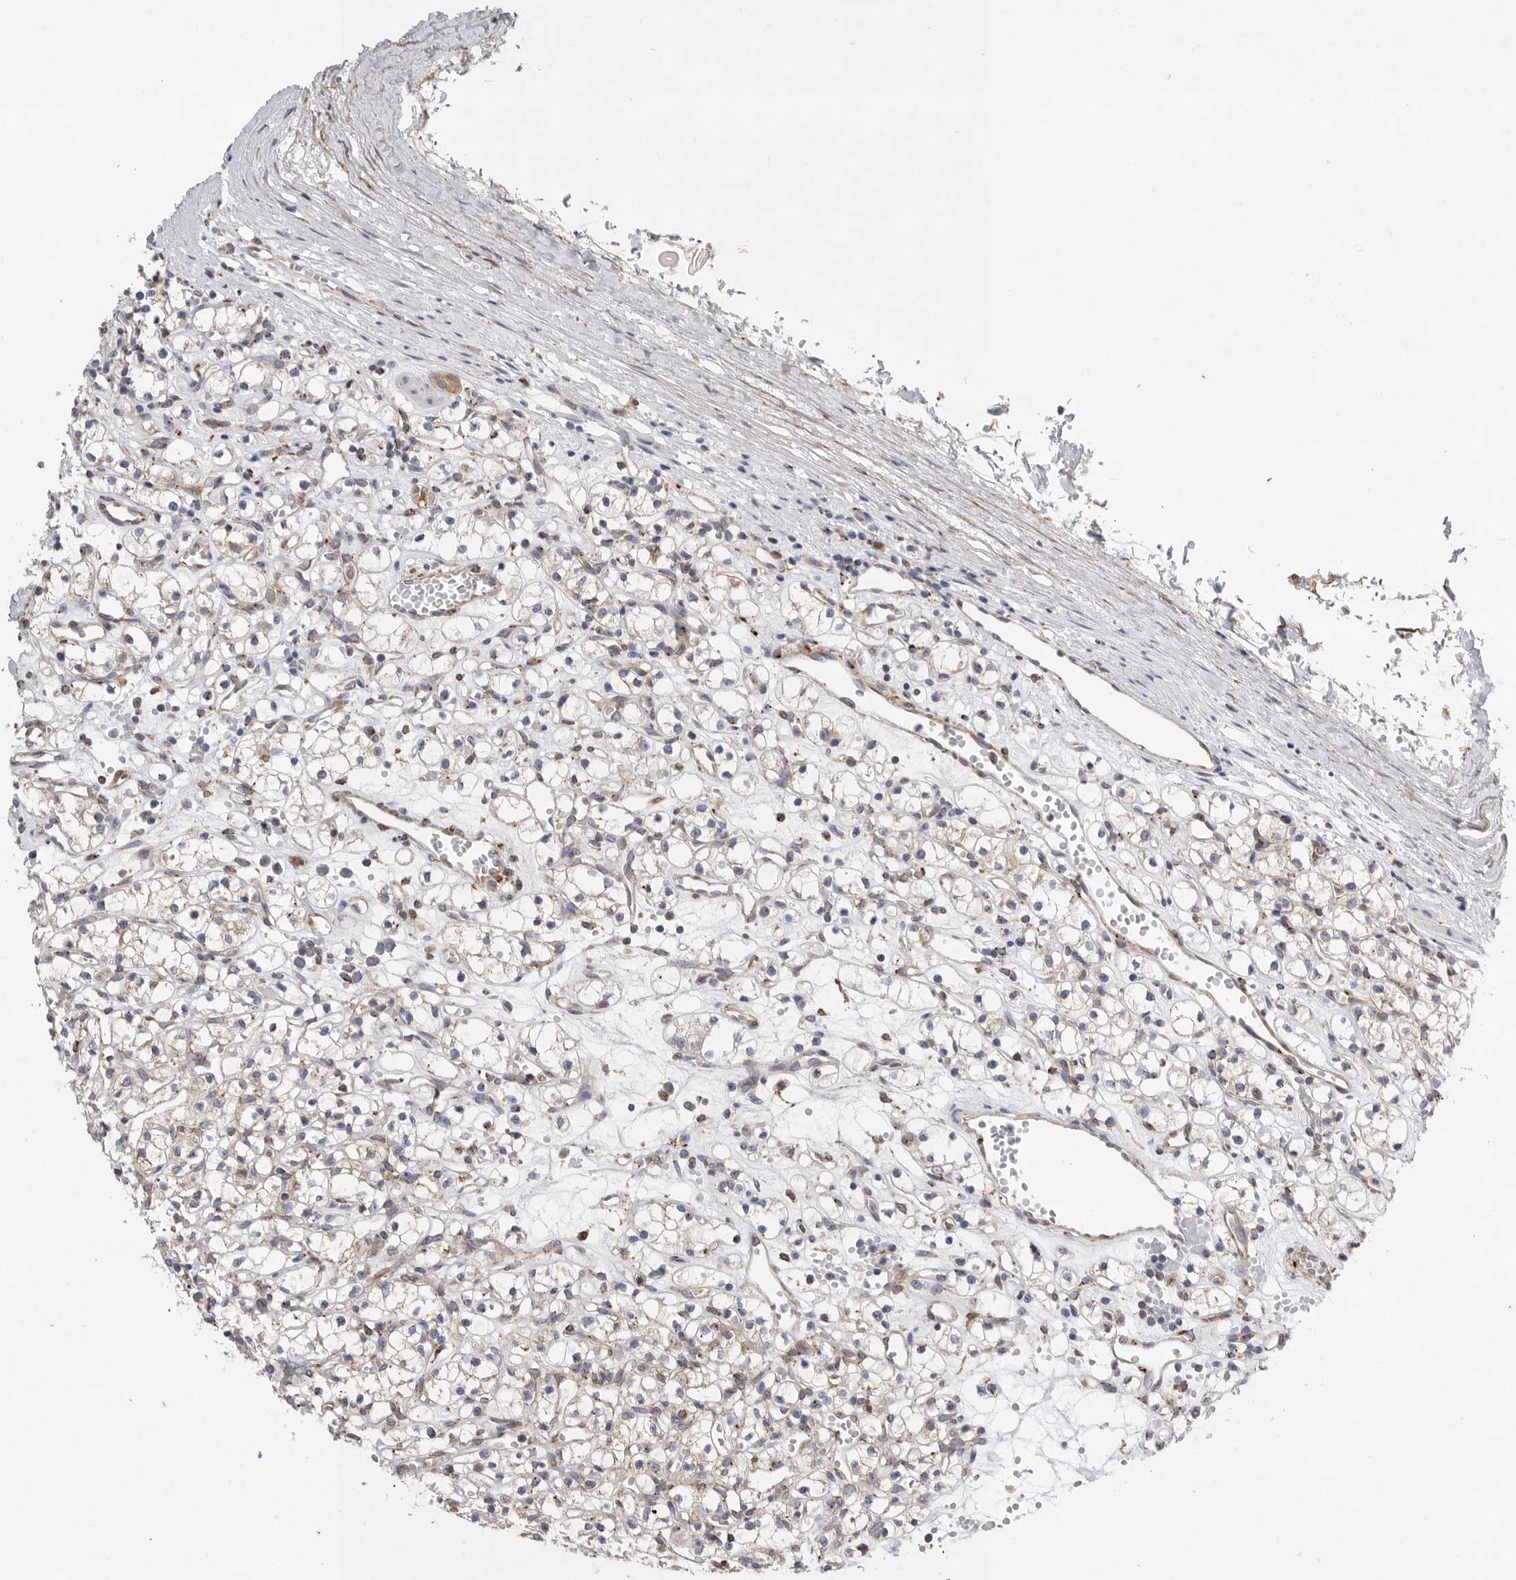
{"staining": {"intensity": "weak", "quantity": "25%-75%", "location": "cytoplasmic/membranous"}, "tissue": "renal cancer", "cell_type": "Tumor cells", "image_type": "cancer", "snomed": [{"axis": "morphology", "description": "Adenocarcinoma, NOS"}, {"axis": "topography", "description": "Kidney"}], "caption": "Brown immunohistochemical staining in human renal adenocarcinoma displays weak cytoplasmic/membranous staining in approximately 25%-75% of tumor cells.", "gene": "GANAB", "patient": {"sex": "female", "age": 59}}